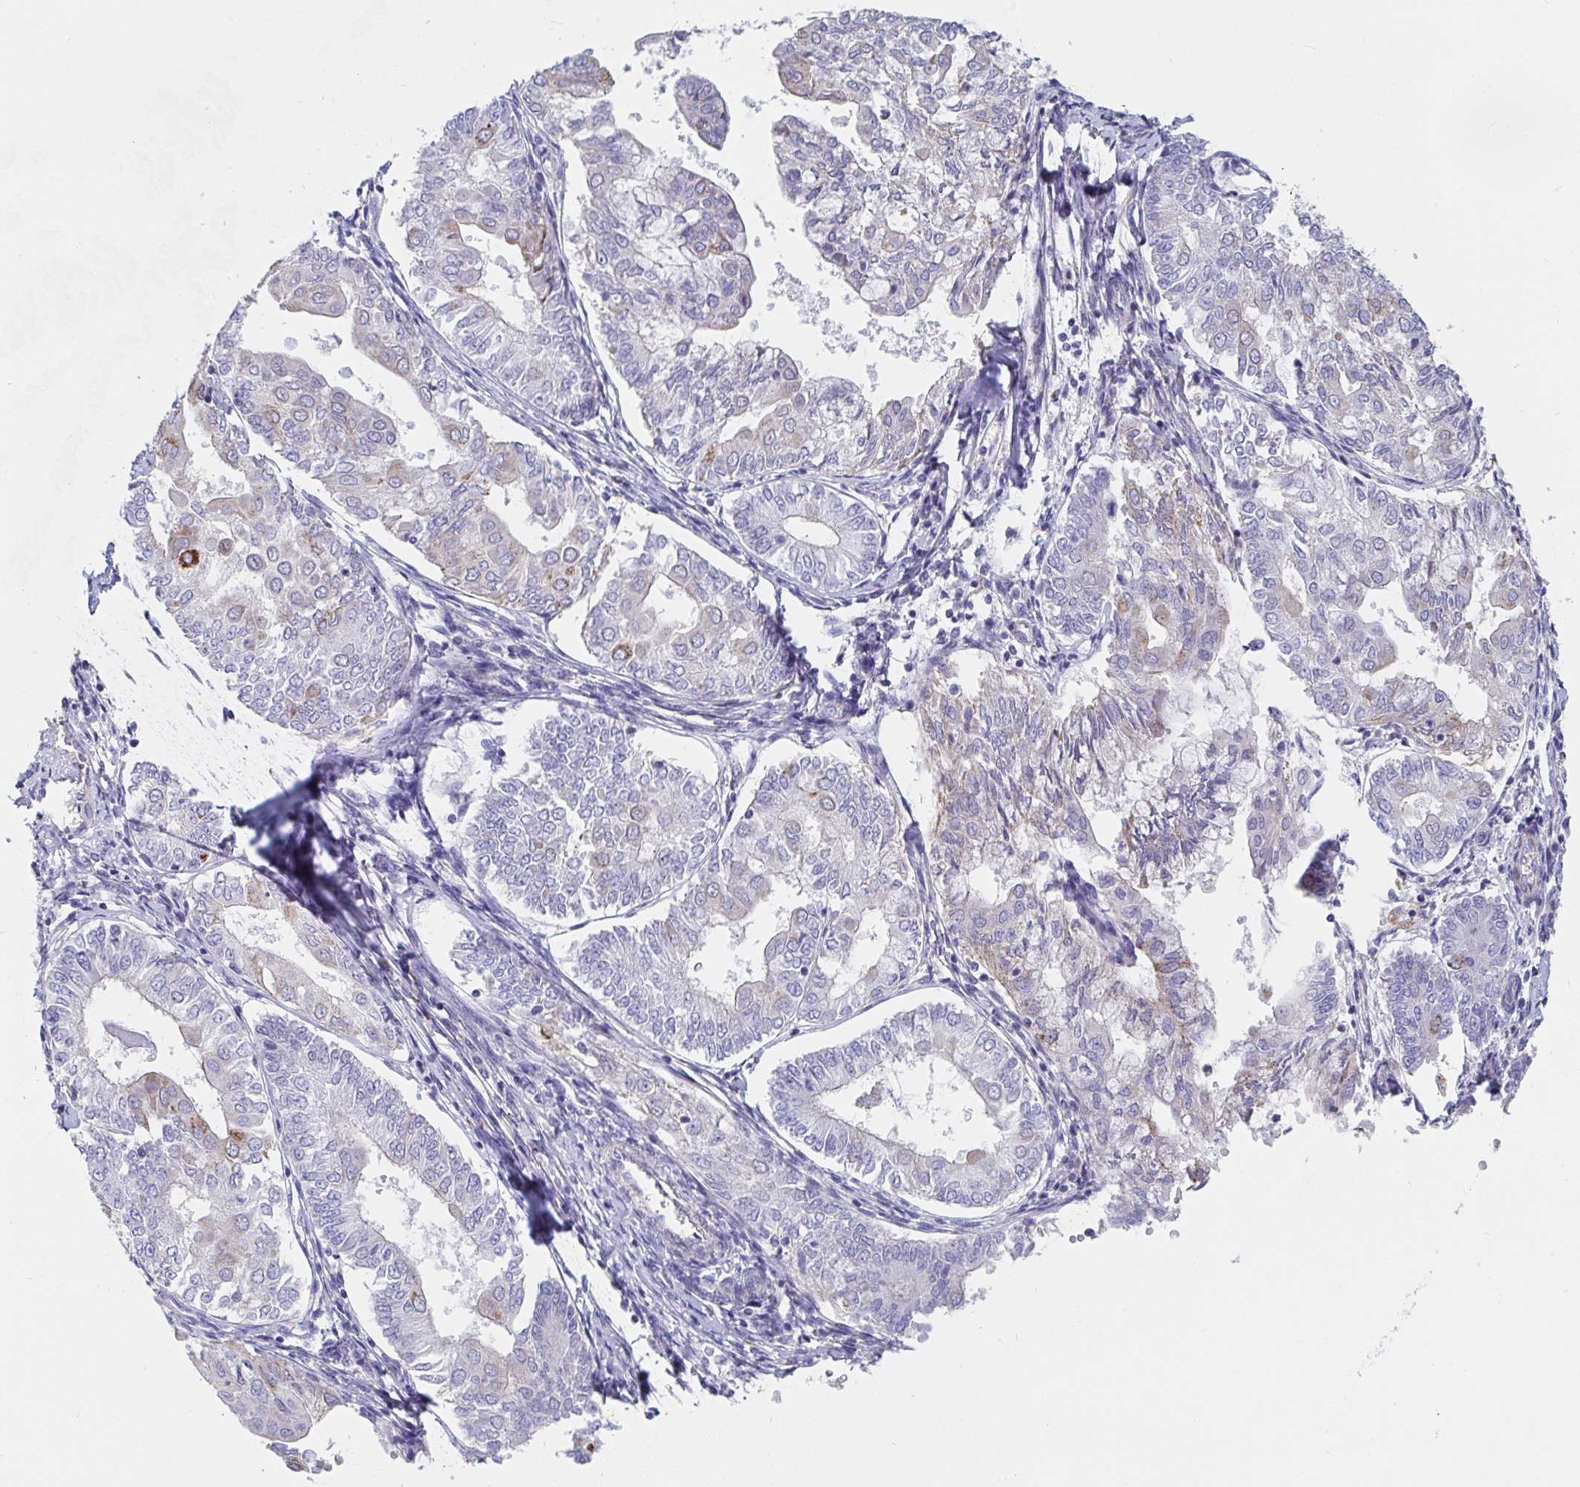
{"staining": {"intensity": "moderate", "quantity": "<25%", "location": "cytoplasmic/membranous"}, "tissue": "endometrial cancer", "cell_type": "Tumor cells", "image_type": "cancer", "snomed": [{"axis": "morphology", "description": "Adenocarcinoma, NOS"}, {"axis": "topography", "description": "Endometrium"}], "caption": "IHC image of human endometrial cancer stained for a protein (brown), which exhibits low levels of moderate cytoplasmic/membranous staining in about <25% of tumor cells.", "gene": "FAM156B", "patient": {"sex": "female", "age": 68}}